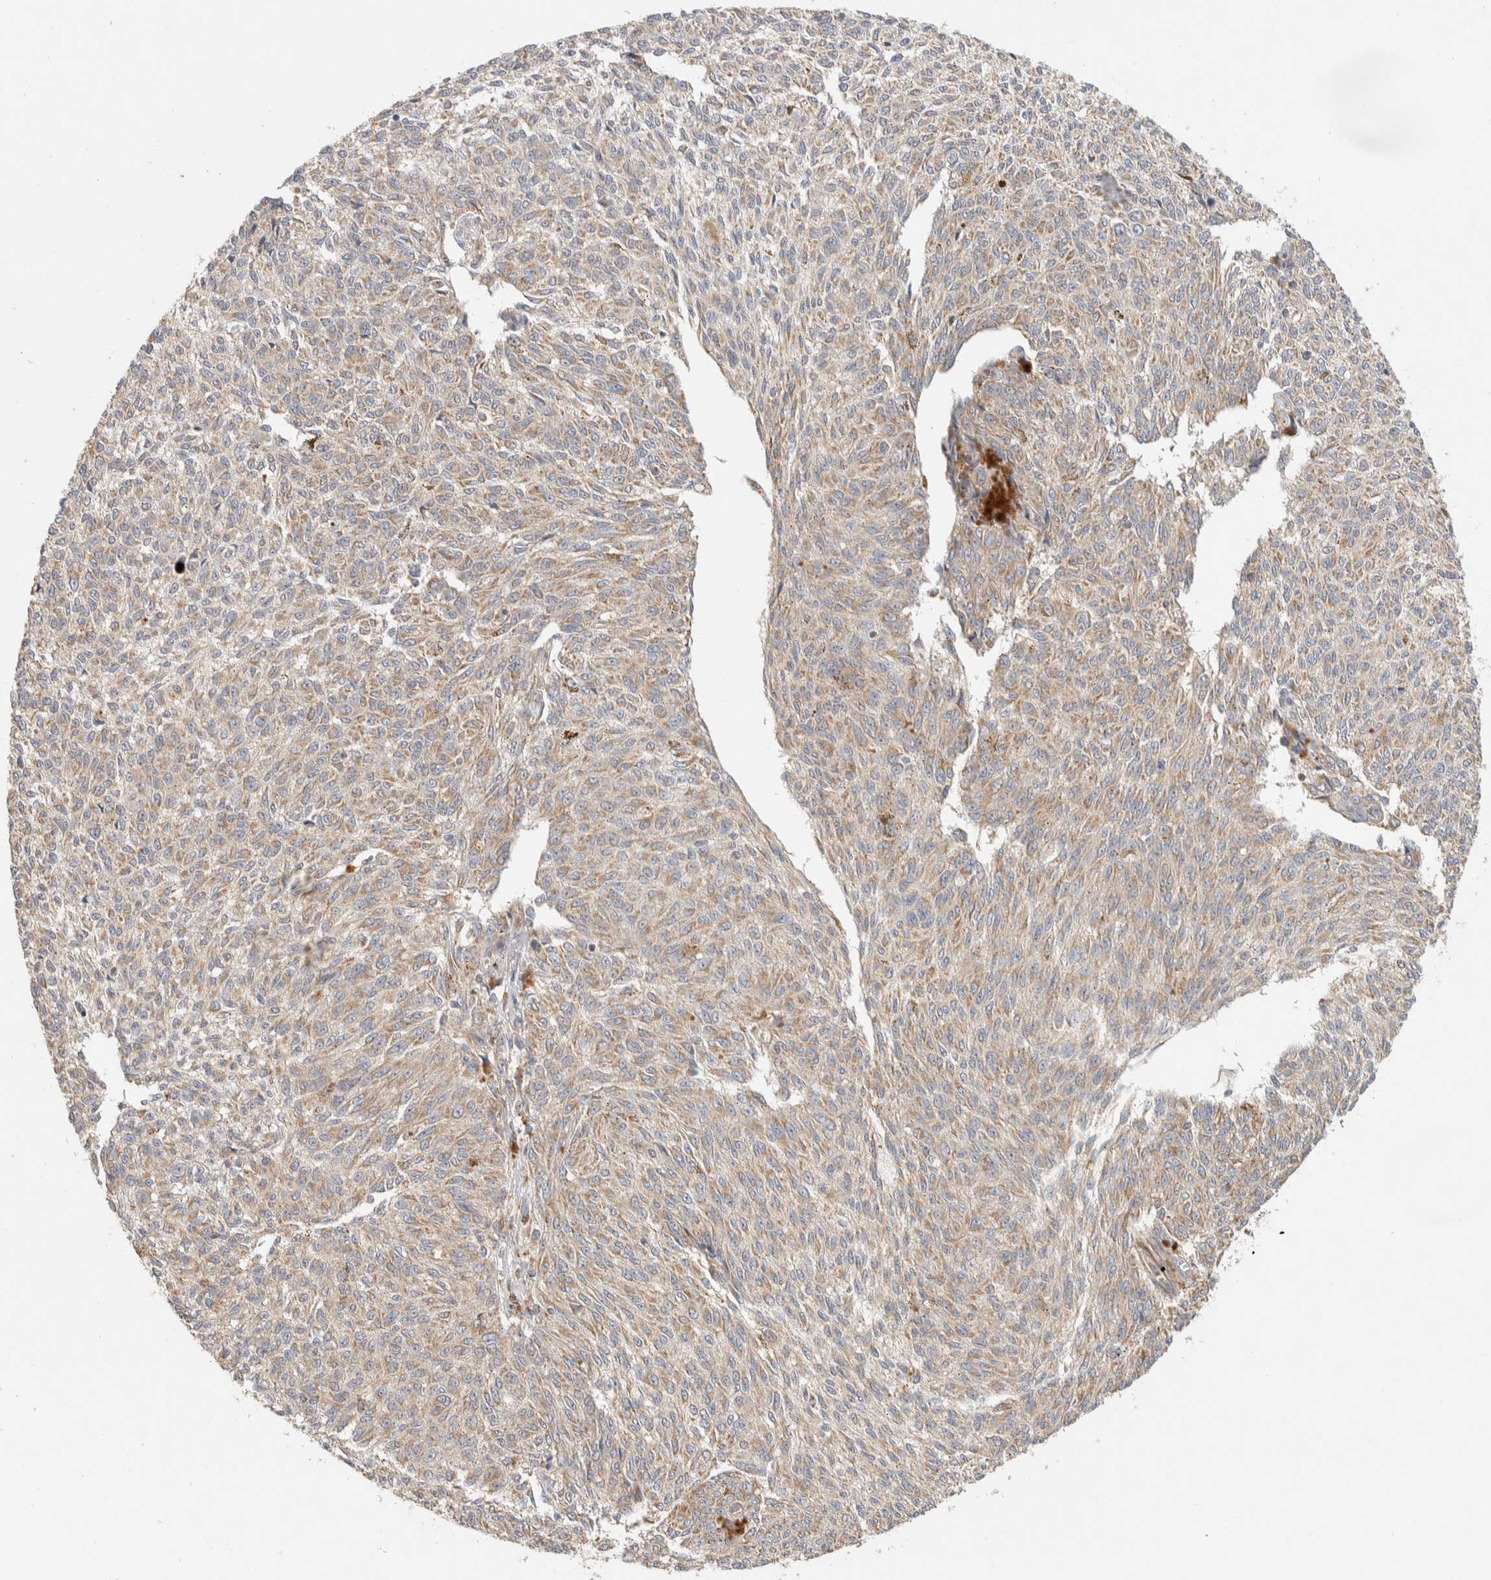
{"staining": {"intensity": "weak", "quantity": "25%-75%", "location": "cytoplasmic/membranous"}, "tissue": "melanoma", "cell_type": "Tumor cells", "image_type": "cancer", "snomed": [{"axis": "morphology", "description": "Malignant melanoma, NOS"}, {"axis": "topography", "description": "Skin"}], "caption": "Protein expression analysis of malignant melanoma demonstrates weak cytoplasmic/membranous staining in approximately 25%-75% of tumor cells. (DAB (3,3'-diaminobenzidine) IHC, brown staining for protein, blue staining for nuclei).", "gene": "KIF9", "patient": {"sex": "female", "age": 72}}